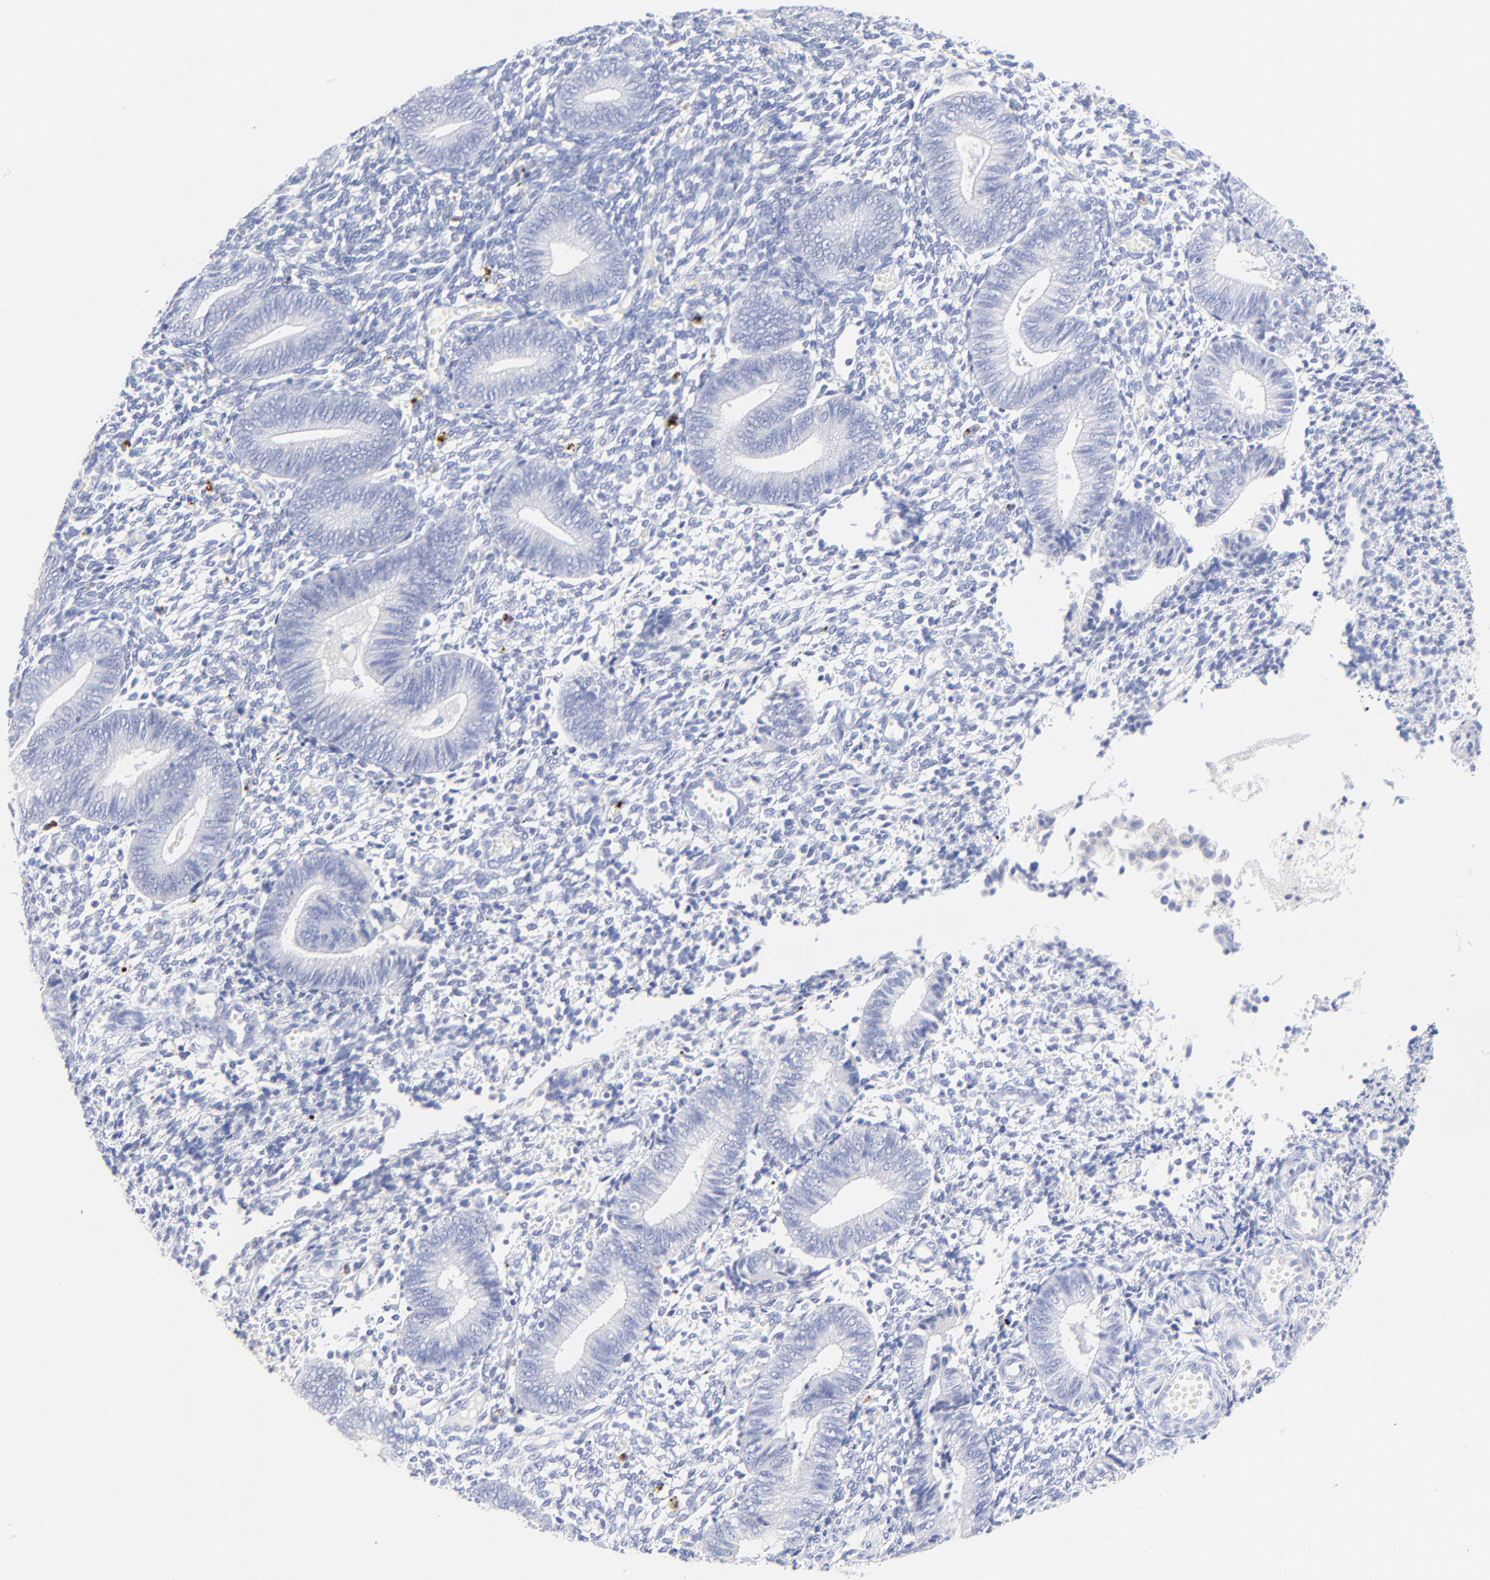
{"staining": {"intensity": "negative", "quantity": "none", "location": "none"}, "tissue": "endometrium", "cell_type": "Cells in endometrial stroma", "image_type": "normal", "snomed": [{"axis": "morphology", "description": "Normal tissue, NOS"}, {"axis": "topography", "description": "Uterus"}, {"axis": "topography", "description": "Endometrium"}], "caption": "Cells in endometrial stroma are negative for protein expression in normal human endometrium. The staining was performed using DAB to visualize the protein expression in brown, while the nuclei were stained in blue with hematoxylin (Magnification: 20x).", "gene": "SULT4A1", "patient": {"sex": "female", "age": 33}}